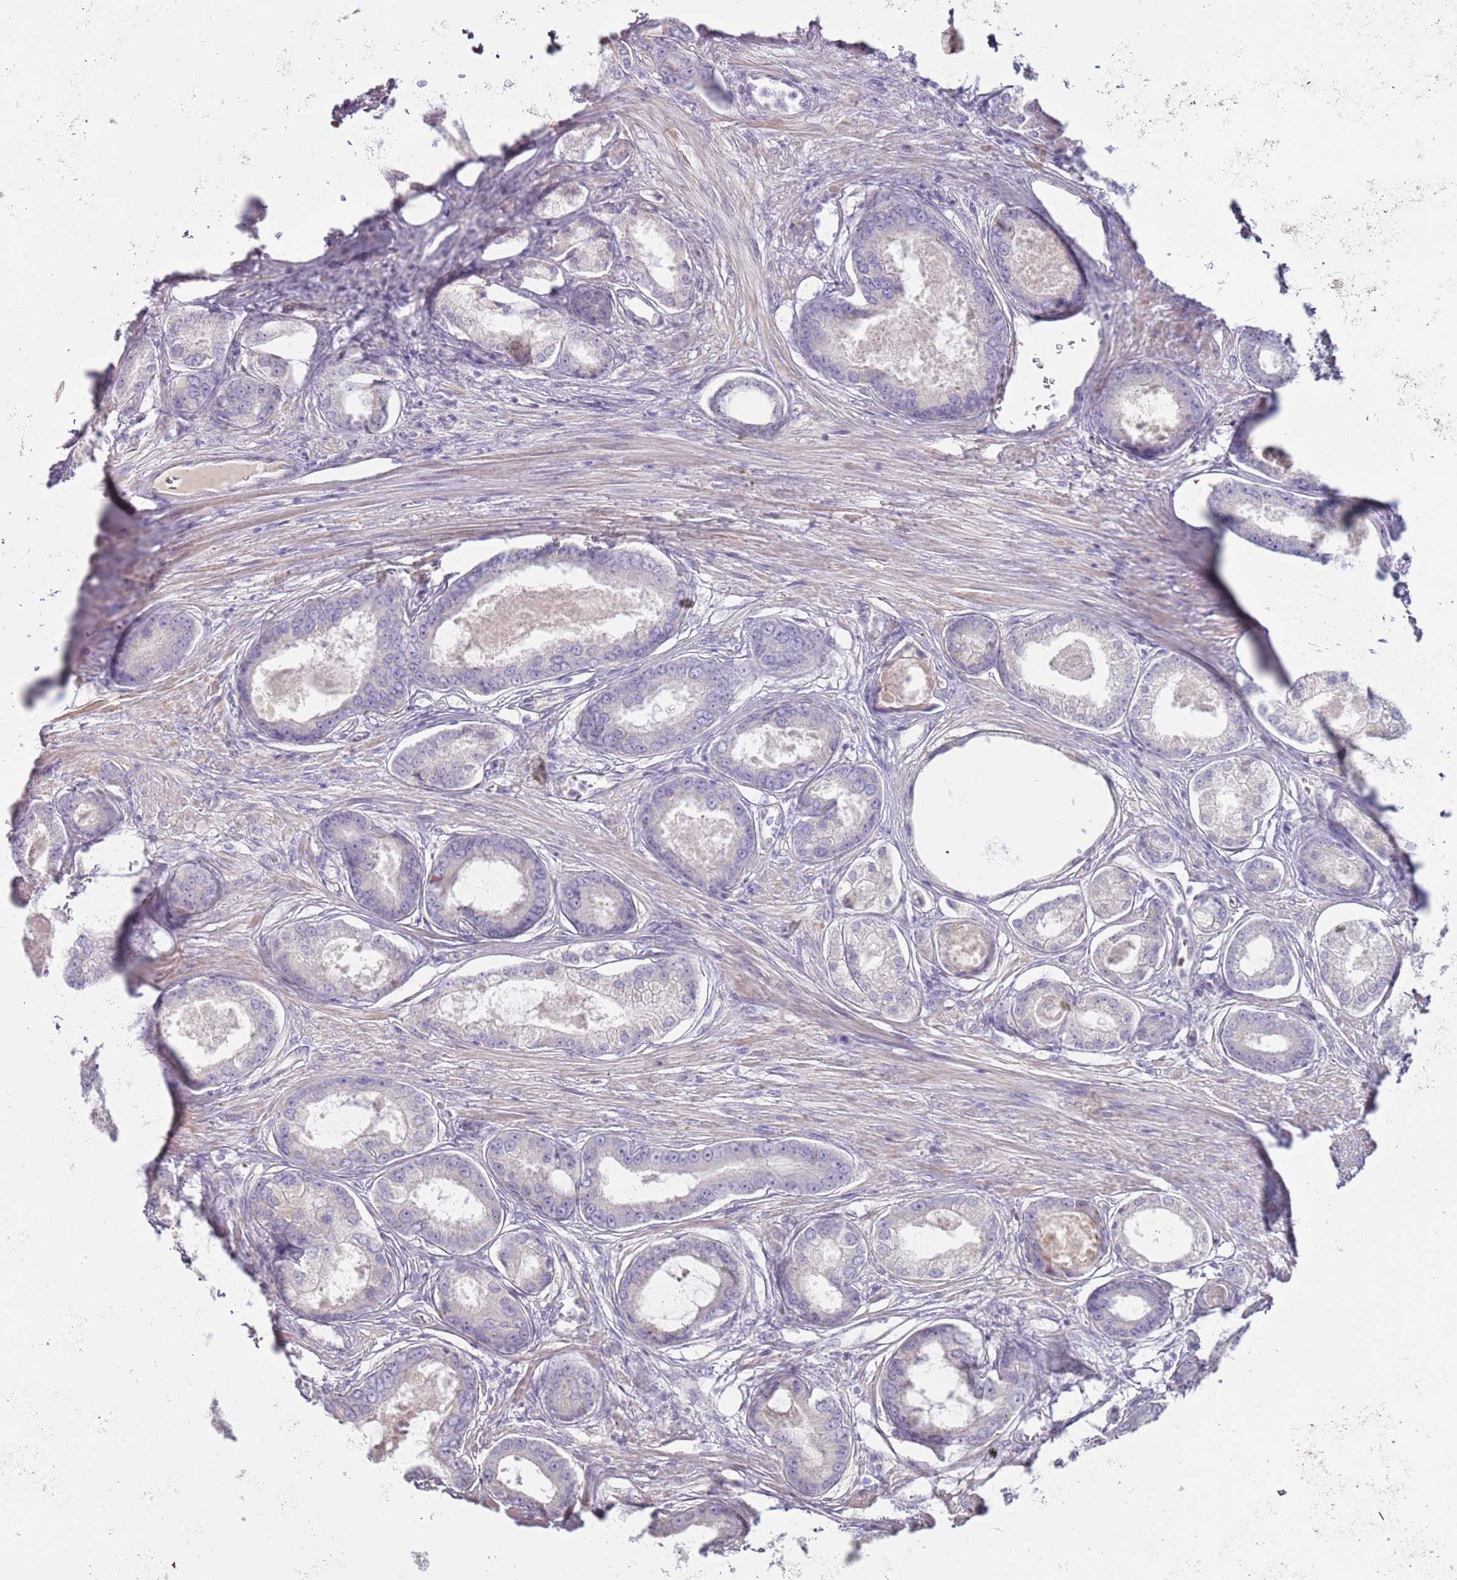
{"staining": {"intensity": "negative", "quantity": "none", "location": "none"}, "tissue": "prostate cancer", "cell_type": "Tumor cells", "image_type": "cancer", "snomed": [{"axis": "morphology", "description": "Adenocarcinoma, Low grade"}, {"axis": "topography", "description": "Prostate"}], "caption": "A micrograph of prostate cancer stained for a protein shows no brown staining in tumor cells.", "gene": "MCUB", "patient": {"sex": "male", "age": 68}}